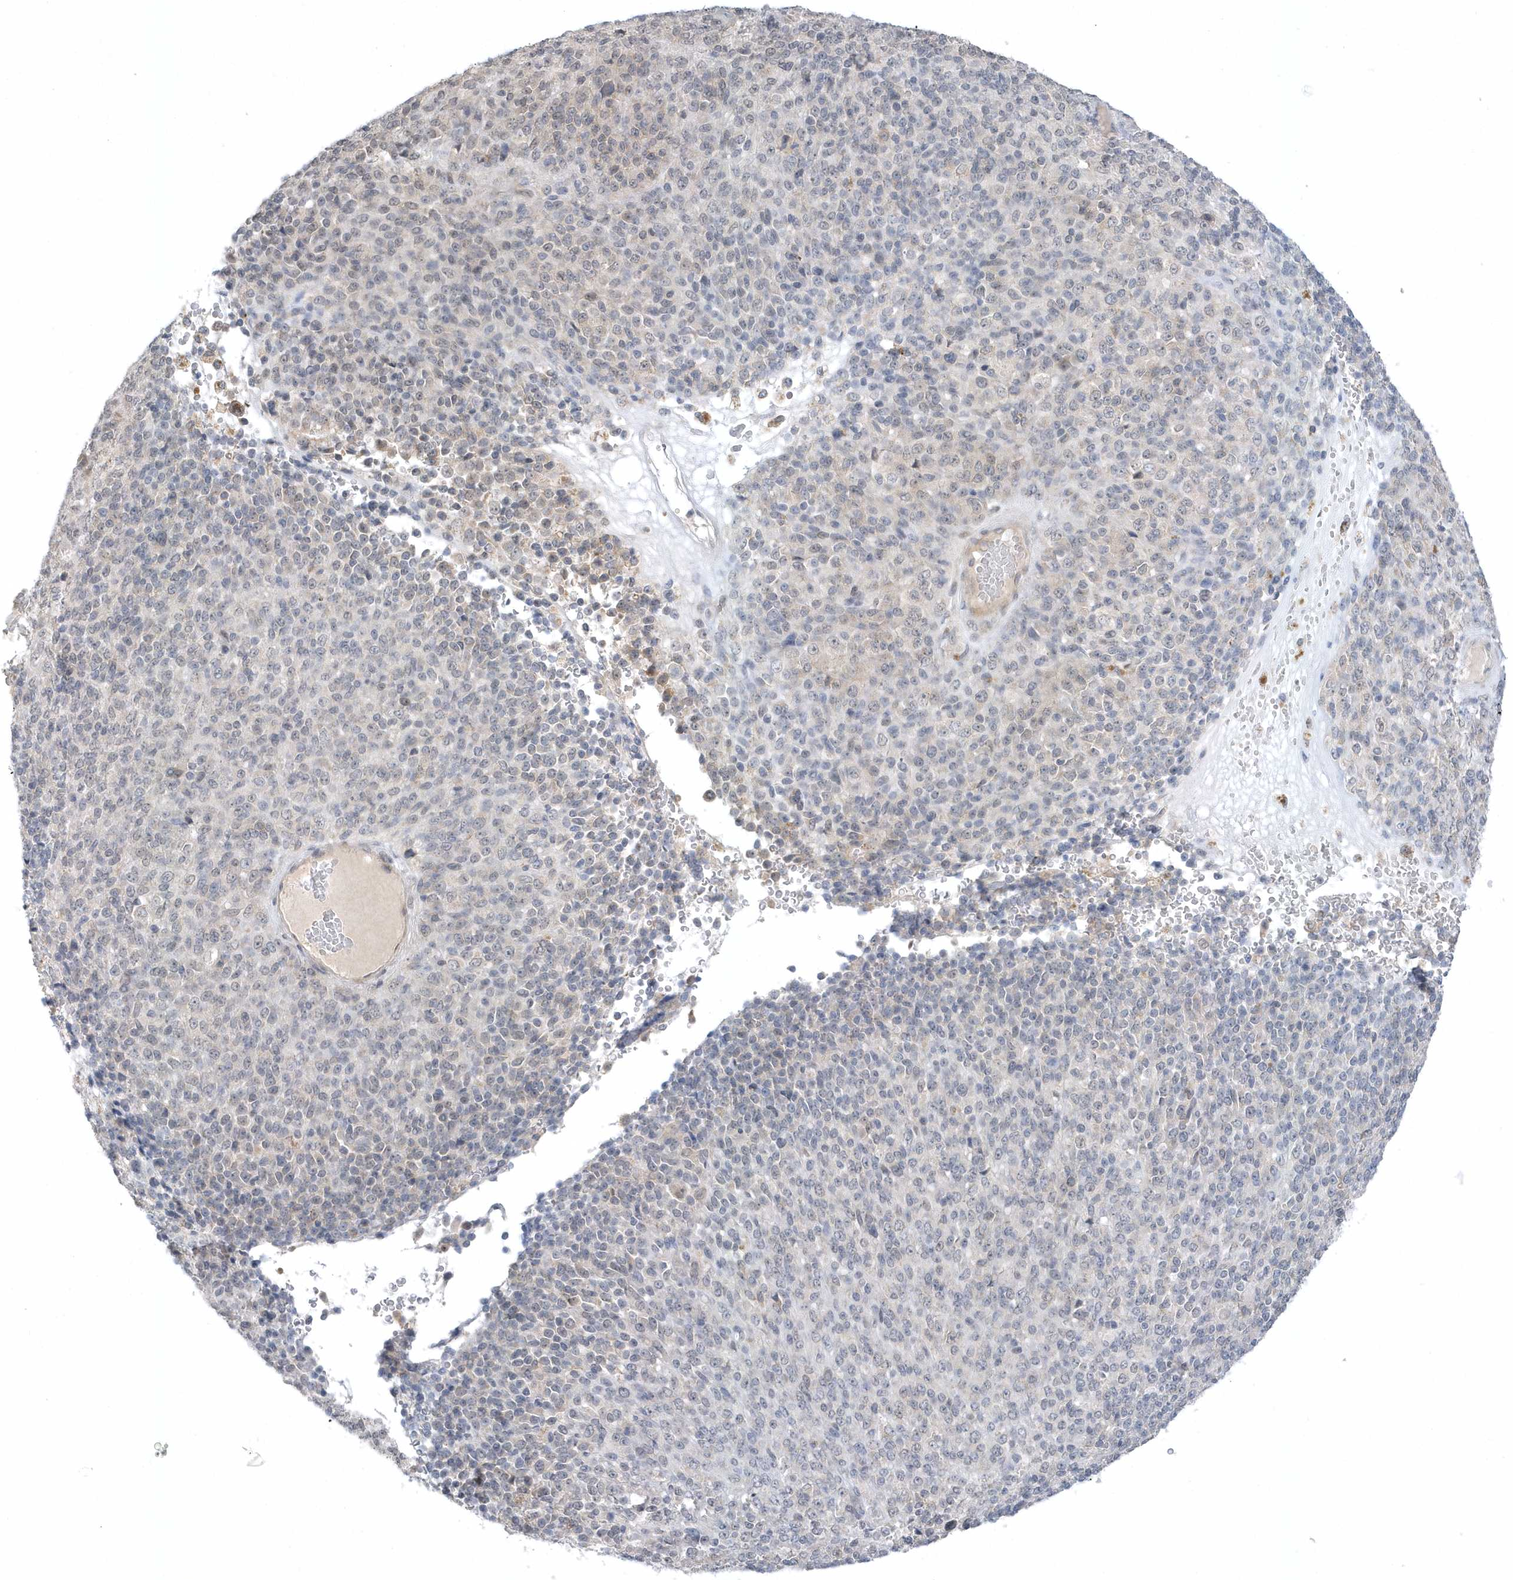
{"staining": {"intensity": "negative", "quantity": "none", "location": "none"}, "tissue": "melanoma", "cell_type": "Tumor cells", "image_type": "cancer", "snomed": [{"axis": "morphology", "description": "Malignant melanoma, Metastatic site"}, {"axis": "topography", "description": "Brain"}], "caption": "Immunohistochemistry (IHC) of melanoma displays no staining in tumor cells.", "gene": "ZC3H12D", "patient": {"sex": "female", "age": 56}}